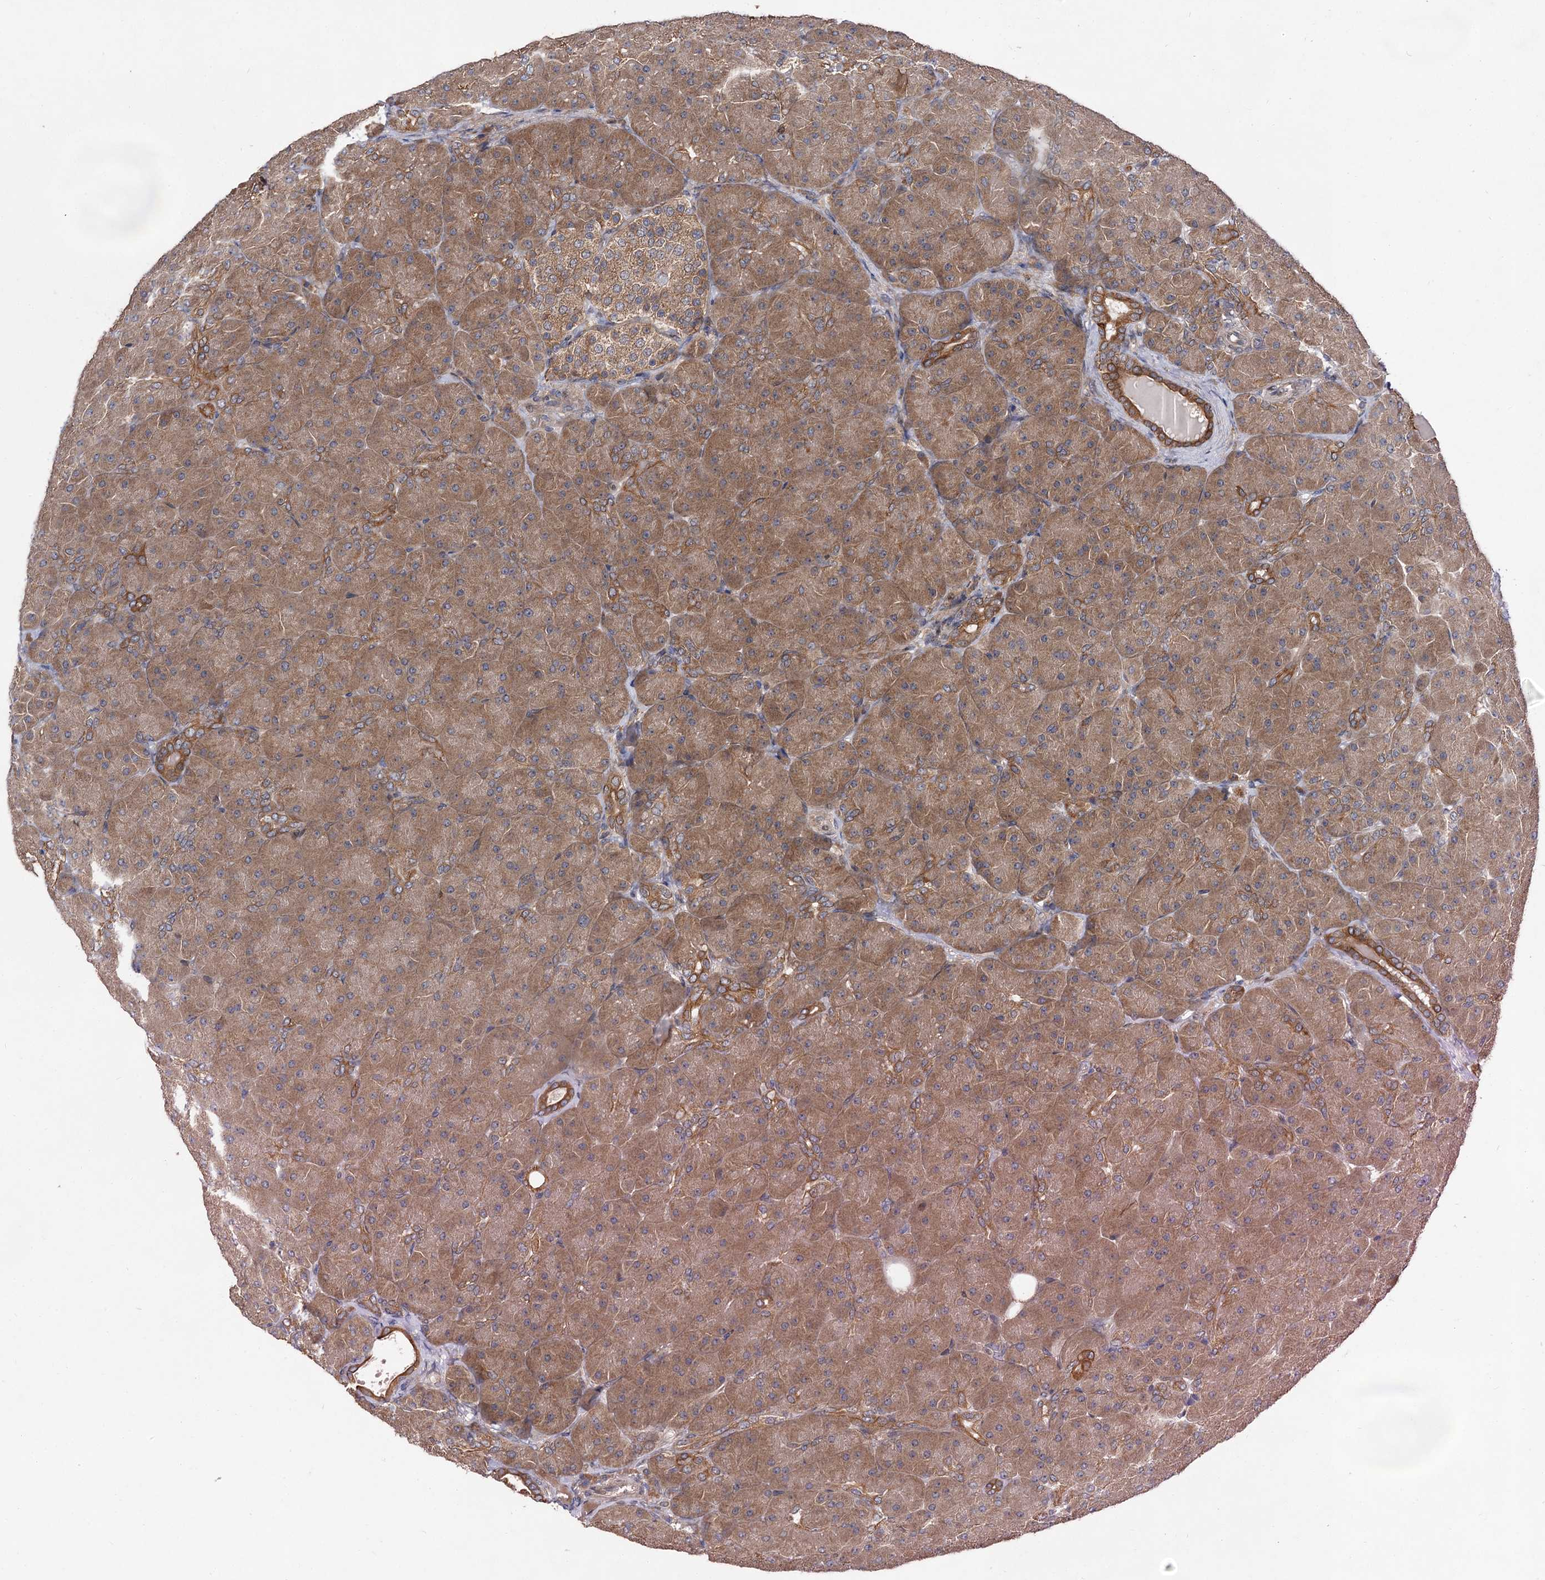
{"staining": {"intensity": "moderate", "quantity": ">75%", "location": "cytoplasmic/membranous"}, "tissue": "pancreas", "cell_type": "Exocrine glandular cells", "image_type": "normal", "snomed": [{"axis": "morphology", "description": "Normal tissue, NOS"}, {"axis": "topography", "description": "Pancreas"}], "caption": "Immunohistochemical staining of unremarkable pancreas reveals medium levels of moderate cytoplasmic/membranous staining in about >75% of exocrine glandular cells.", "gene": "NAA25", "patient": {"sex": "male", "age": 66}}